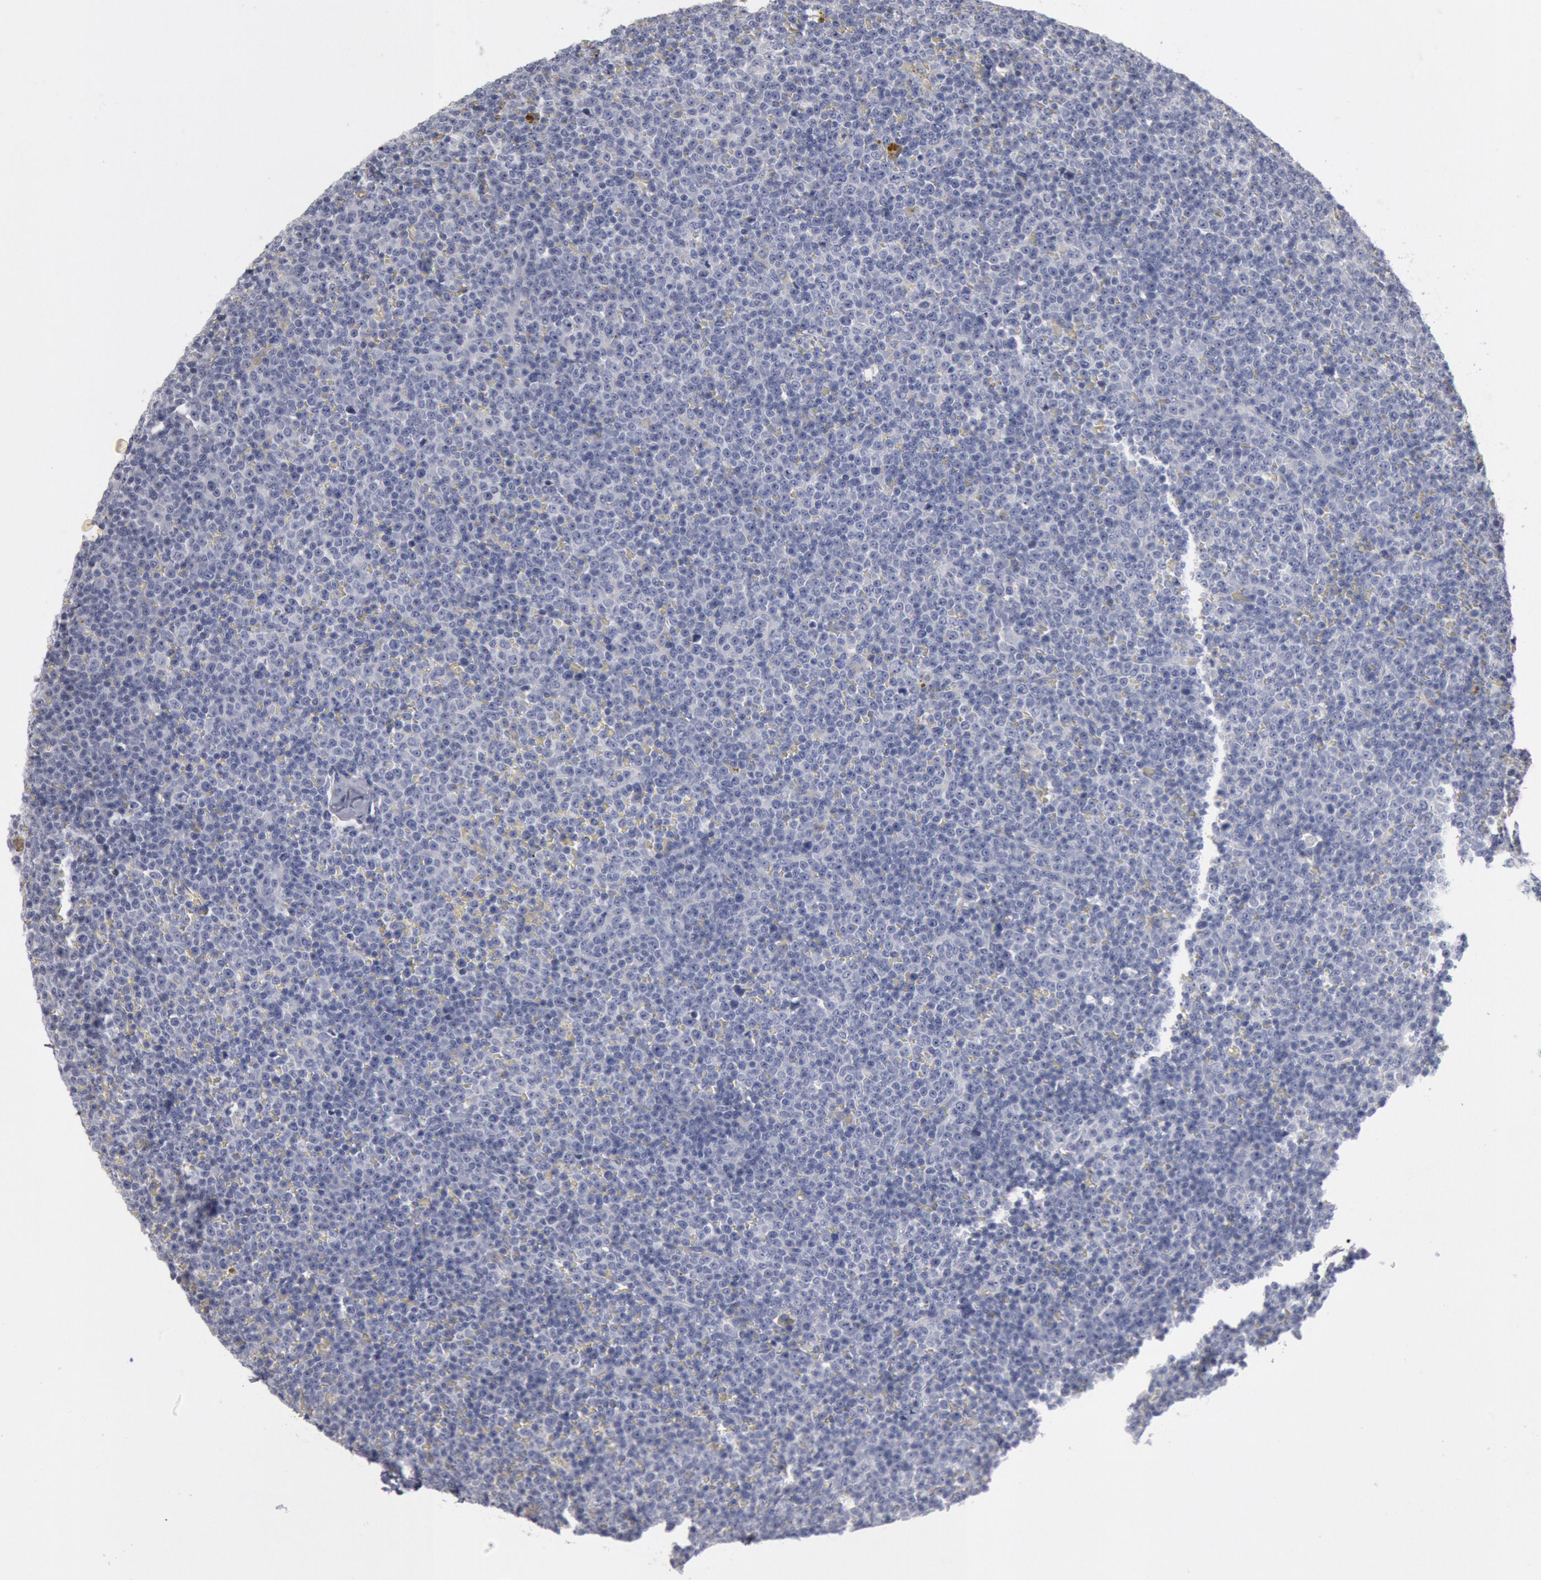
{"staining": {"intensity": "negative", "quantity": "none", "location": "none"}, "tissue": "lymphoma", "cell_type": "Tumor cells", "image_type": "cancer", "snomed": [{"axis": "morphology", "description": "Malignant lymphoma, non-Hodgkin's type, Low grade"}, {"axis": "topography", "description": "Lymph node"}], "caption": "Immunohistochemistry (IHC) photomicrograph of human low-grade malignant lymphoma, non-Hodgkin's type stained for a protein (brown), which shows no positivity in tumor cells. The staining is performed using DAB brown chromogen with nuclei counter-stained in using hematoxylin.", "gene": "FOXA2", "patient": {"sex": "male", "age": 50}}